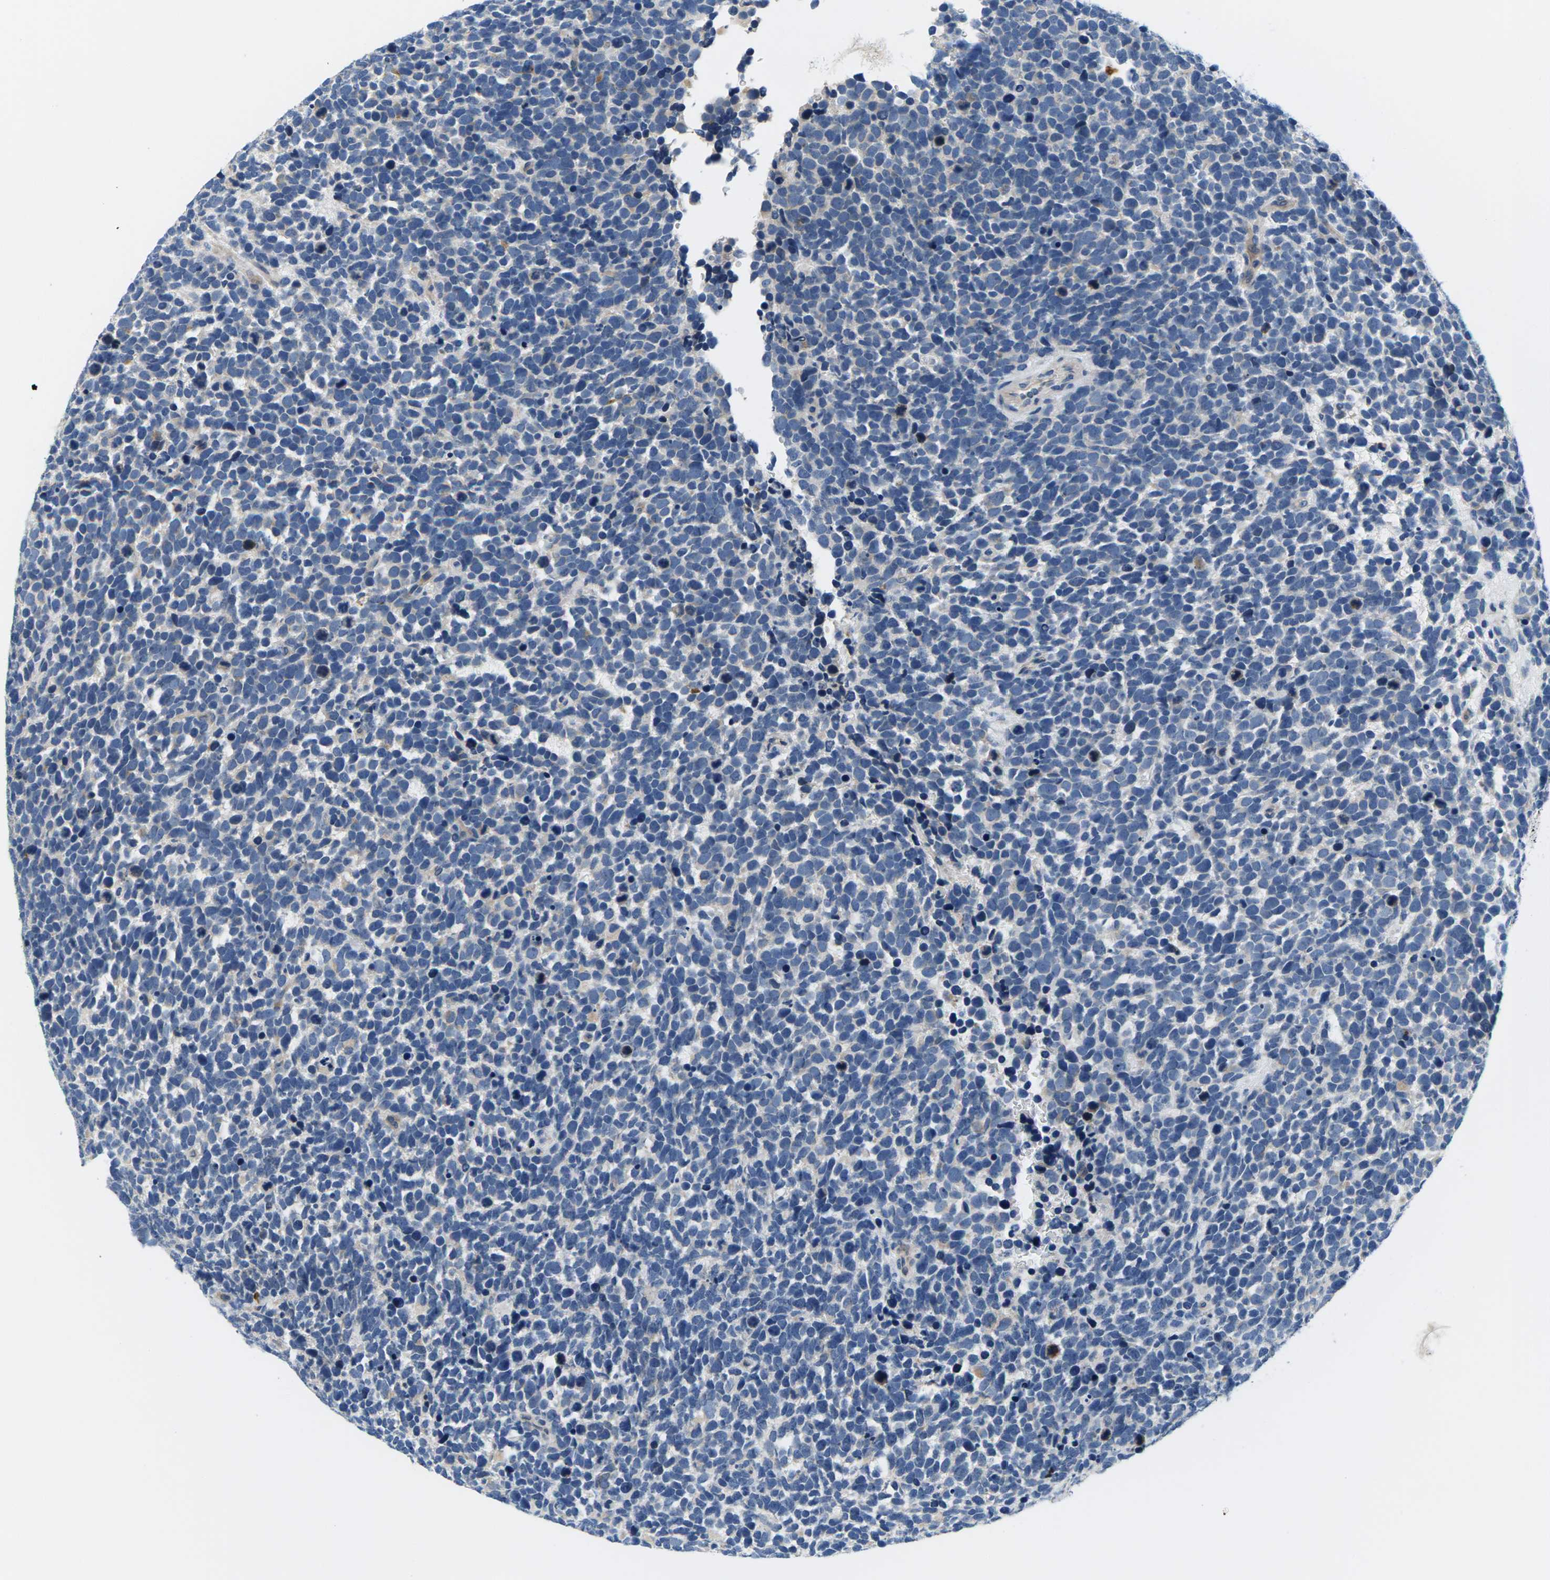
{"staining": {"intensity": "negative", "quantity": "none", "location": "none"}, "tissue": "urothelial cancer", "cell_type": "Tumor cells", "image_type": "cancer", "snomed": [{"axis": "morphology", "description": "Urothelial carcinoma, High grade"}, {"axis": "topography", "description": "Urinary bladder"}], "caption": "Urothelial carcinoma (high-grade) was stained to show a protein in brown. There is no significant staining in tumor cells.", "gene": "TSPAN2", "patient": {"sex": "female", "age": 82}}